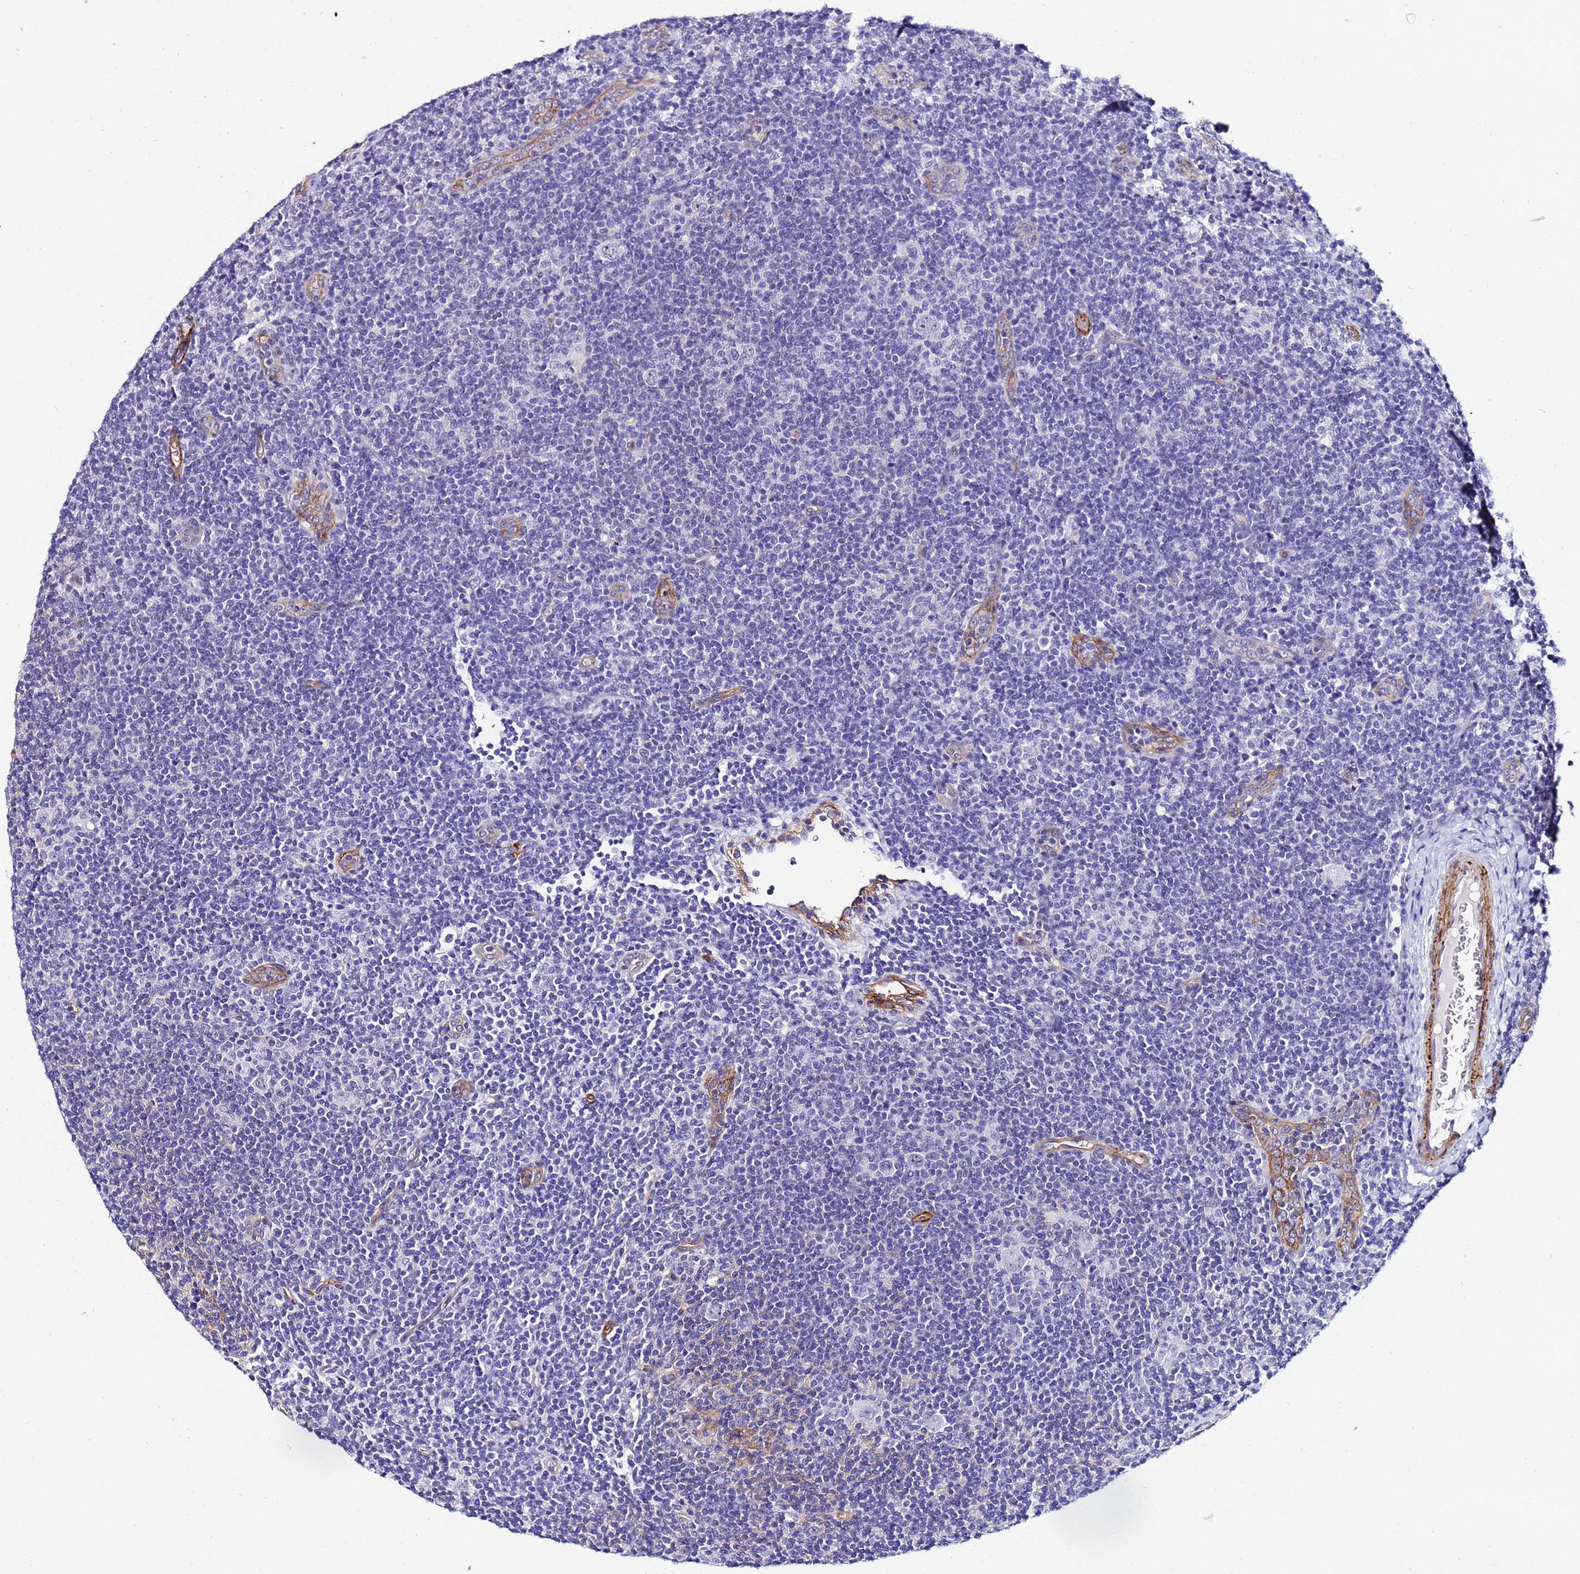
{"staining": {"intensity": "negative", "quantity": "none", "location": "none"}, "tissue": "lymphoma", "cell_type": "Tumor cells", "image_type": "cancer", "snomed": [{"axis": "morphology", "description": "Hodgkin's disease, NOS"}, {"axis": "topography", "description": "Lymph node"}], "caption": "Lymphoma was stained to show a protein in brown. There is no significant expression in tumor cells. (DAB (3,3'-diaminobenzidine) immunohistochemistry (IHC) visualized using brightfield microscopy, high magnification).", "gene": "DEFB104A", "patient": {"sex": "female", "age": 57}}